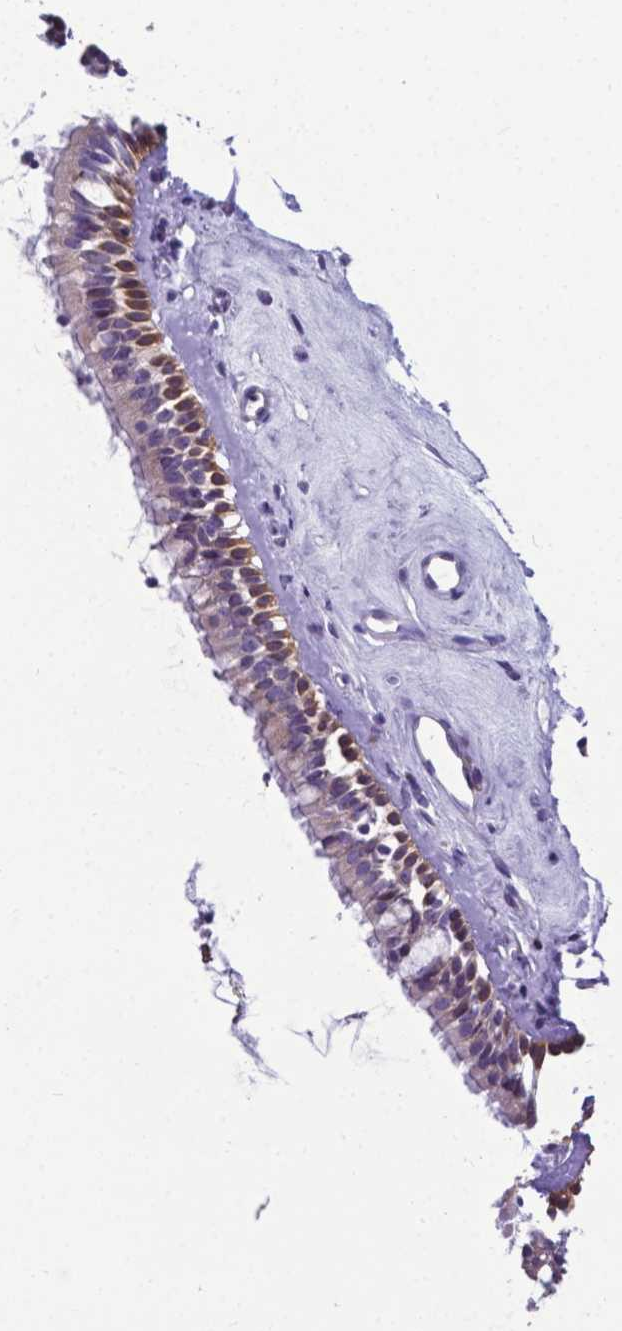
{"staining": {"intensity": "moderate", "quantity": "<25%", "location": "cytoplasmic/membranous"}, "tissue": "nasopharynx", "cell_type": "Respiratory epithelial cells", "image_type": "normal", "snomed": [{"axis": "morphology", "description": "Normal tissue, NOS"}, {"axis": "topography", "description": "Nasopharynx"}], "caption": "The image displays immunohistochemical staining of benign nasopharynx. There is moderate cytoplasmic/membranous positivity is present in about <25% of respiratory epithelial cells.", "gene": "RPL6", "patient": {"sex": "female", "age": 52}}